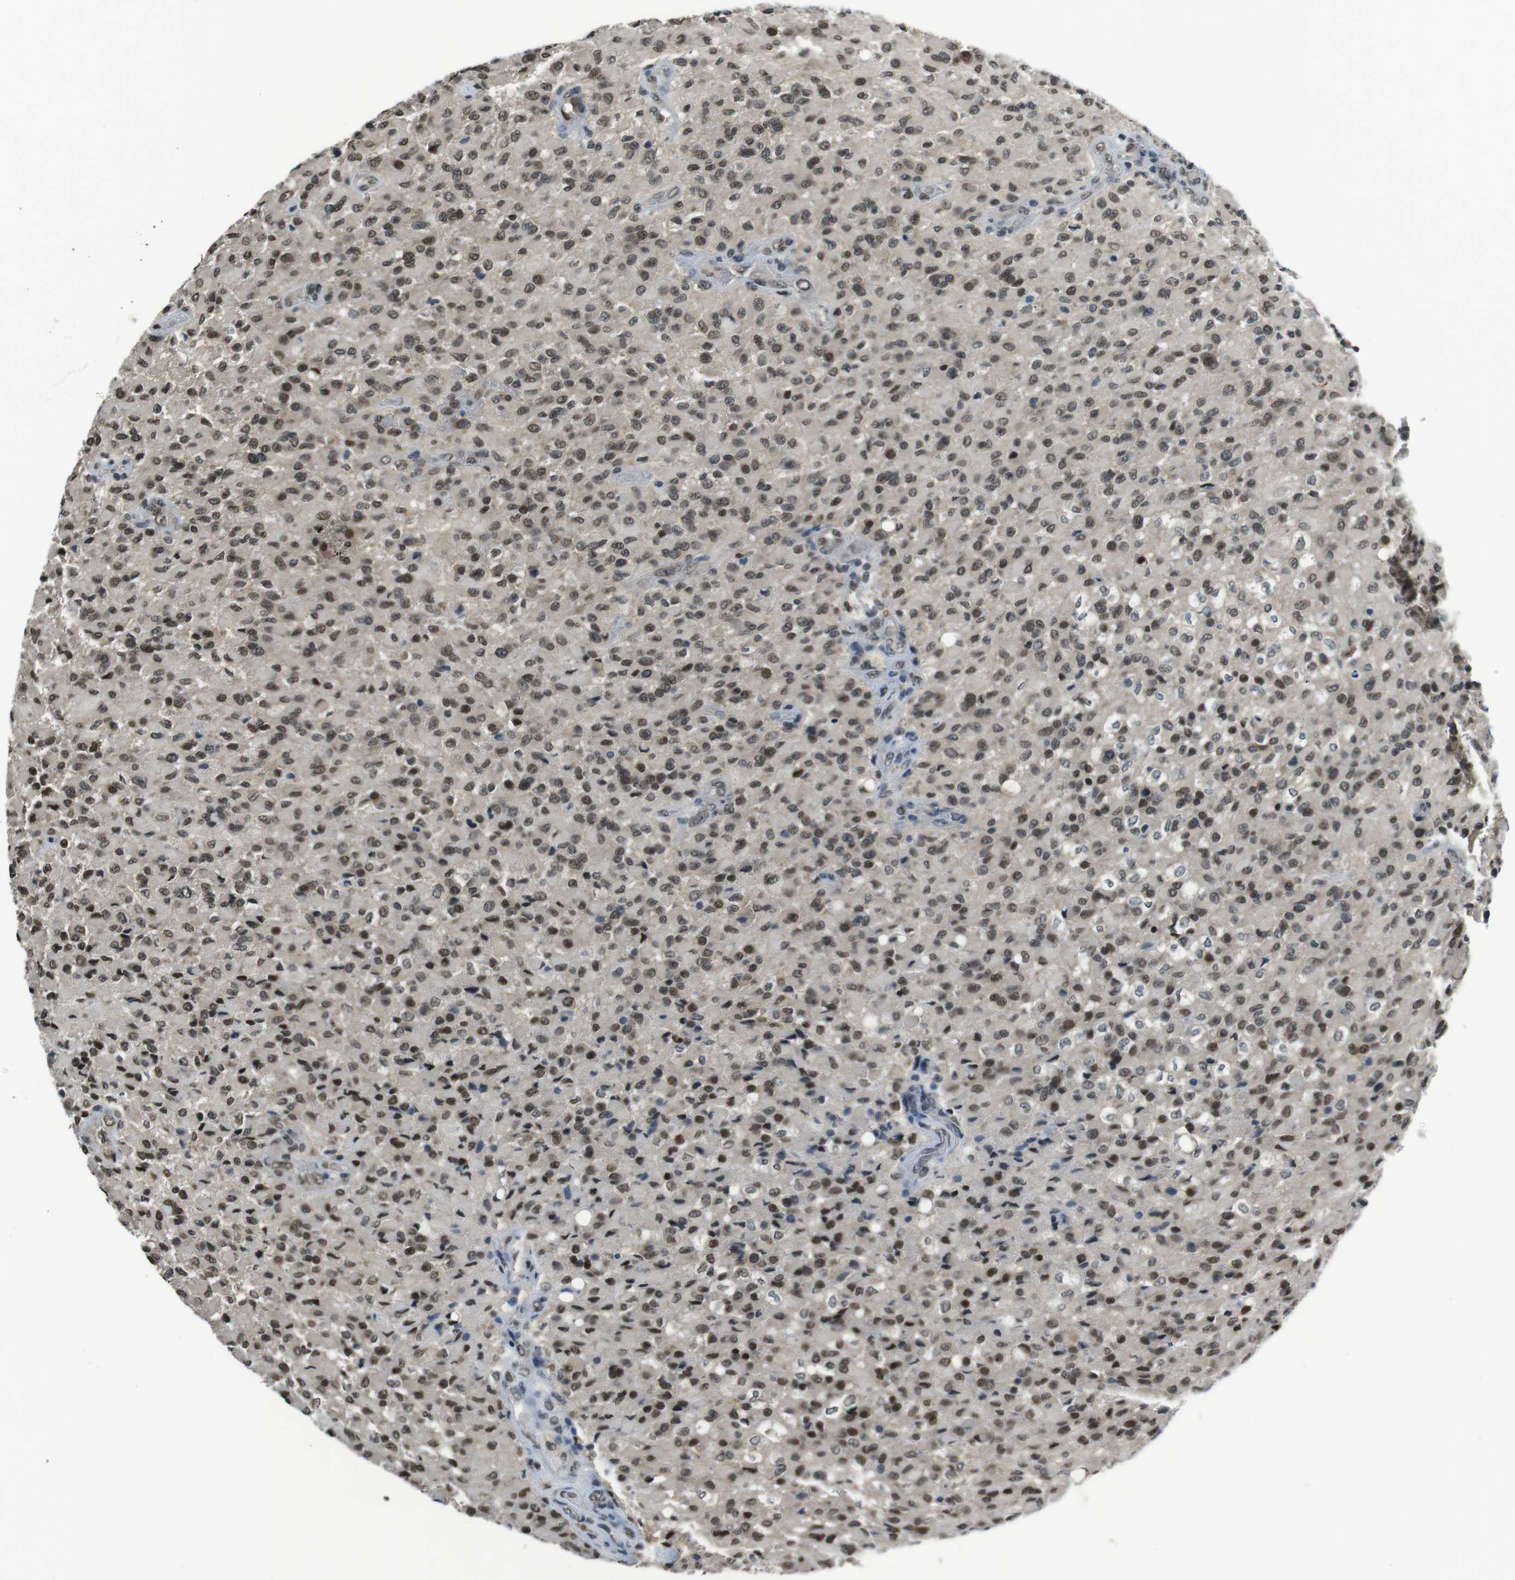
{"staining": {"intensity": "moderate", "quantity": ">75%", "location": "nuclear"}, "tissue": "glioma", "cell_type": "Tumor cells", "image_type": "cancer", "snomed": [{"axis": "morphology", "description": "Glioma, malignant, High grade"}, {"axis": "topography", "description": "Brain"}], "caption": "Protein analysis of glioma tissue displays moderate nuclear positivity in about >75% of tumor cells.", "gene": "NEK4", "patient": {"sex": "male", "age": 71}}